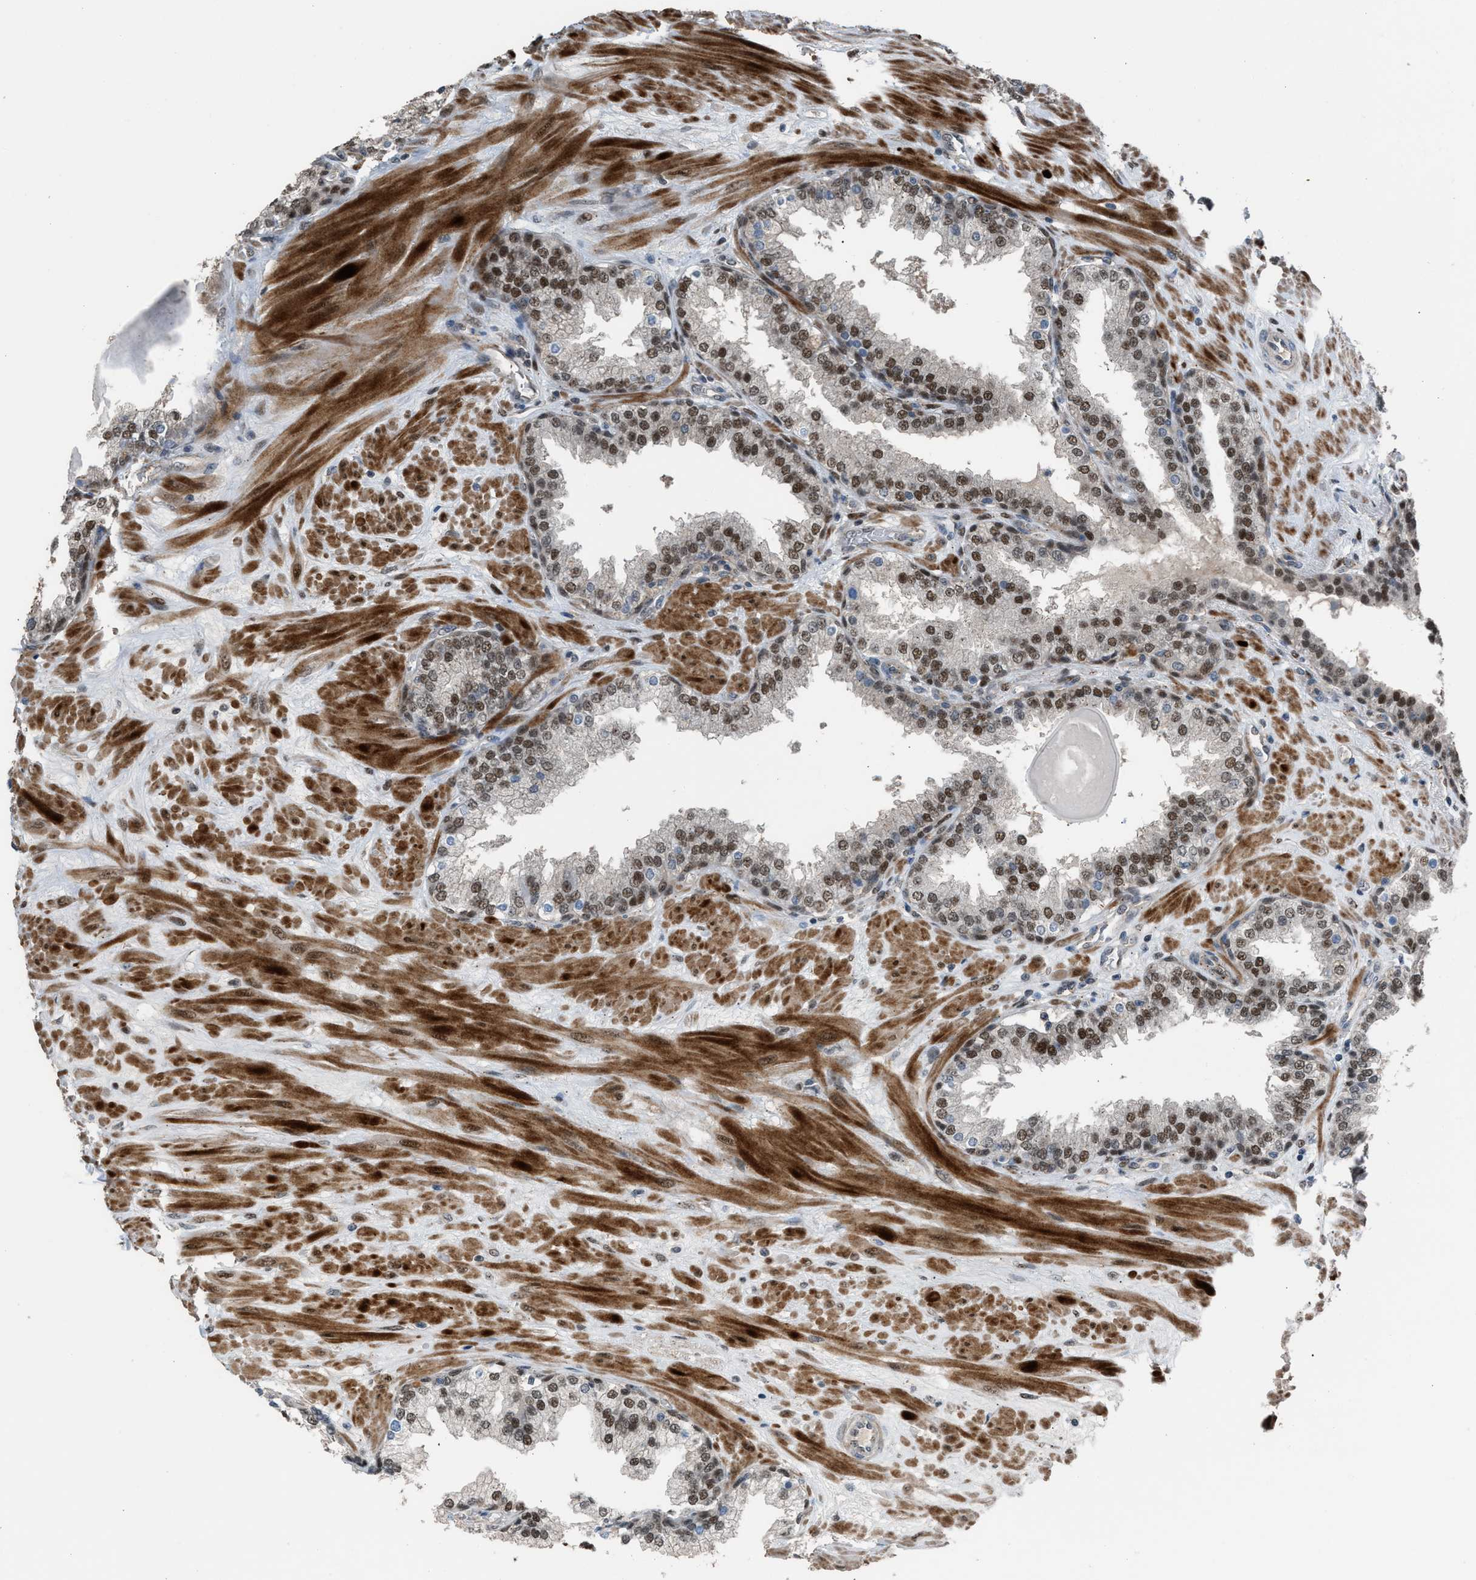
{"staining": {"intensity": "moderate", "quantity": ">75%", "location": "nuclear"}, "tissue": "prostate", "cell_type": "Glandular cells", "image_type": "normal", "snomed": [{"axis": "morphology", "description": "Normal tissue, NOS"}, {"axis": "topography", "description": "Prostate"}], "caption": "A brown stain labels moderate nuclear staining of a protein in glandular cells of normal human prostate.", "gene": "CRTC1", "patient": {"sex": "male", "age": 51}}